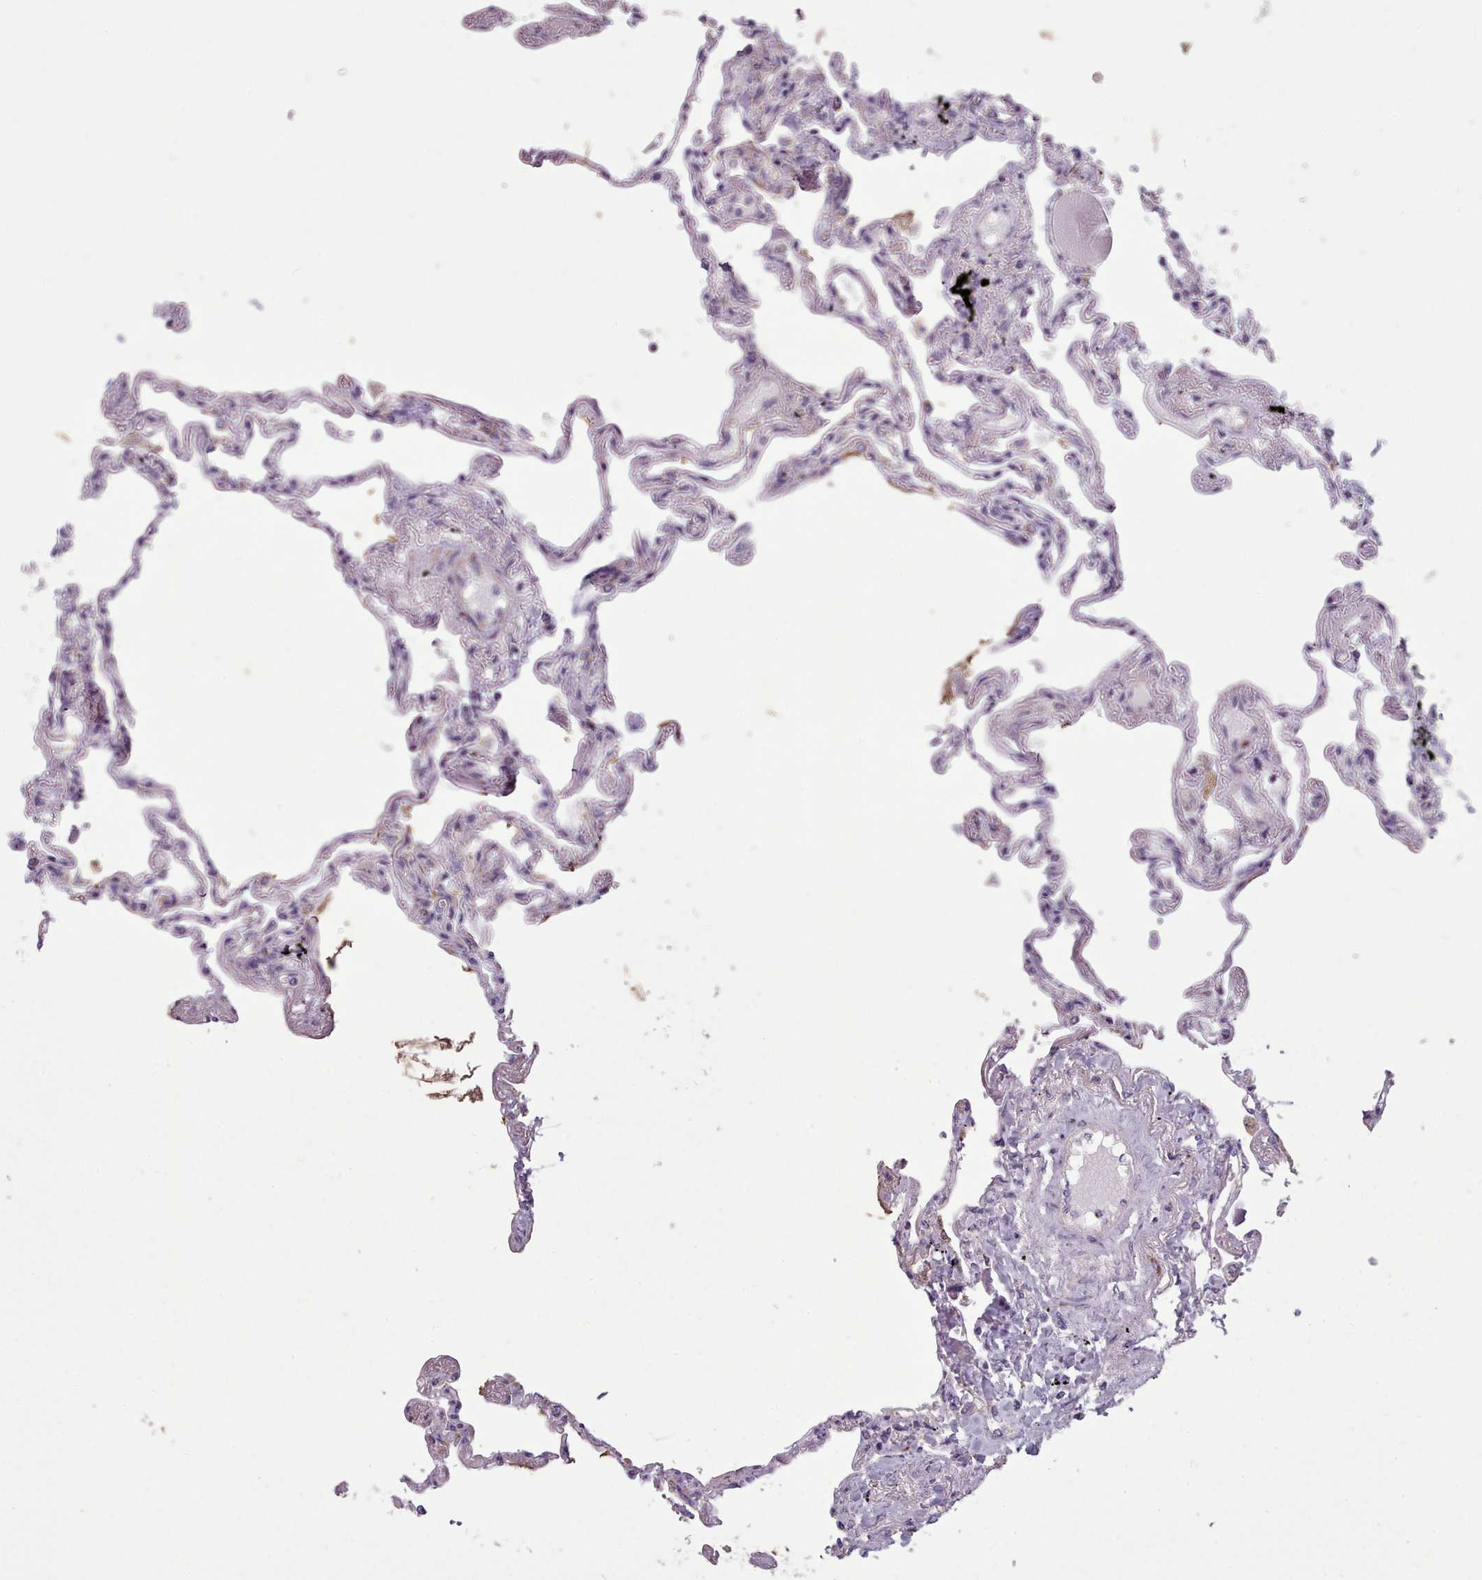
{"staining": {"intensity": "negative", "quantity": "none", "location": "none"}, "tissue": "lung", "cell_type": "Alveolar cells", "image_type": "normal", "snomed": [{"axis": "morphology", "description": "Normal tissue, NOS"}, {"axis": "topography", "description": "Lung"}], "caption": "High power microscopy histopathology image of an IHC photomicrograph of benign lung, revealing no significant staining in alveolar cells. (Stains: DAB immunohistochemistry with hematoxylin counter stain, Microscopy: brightfield microscopy at high magnification).", "gene": "FKBP10", "patient": {"sex": "female", "age": 67}}